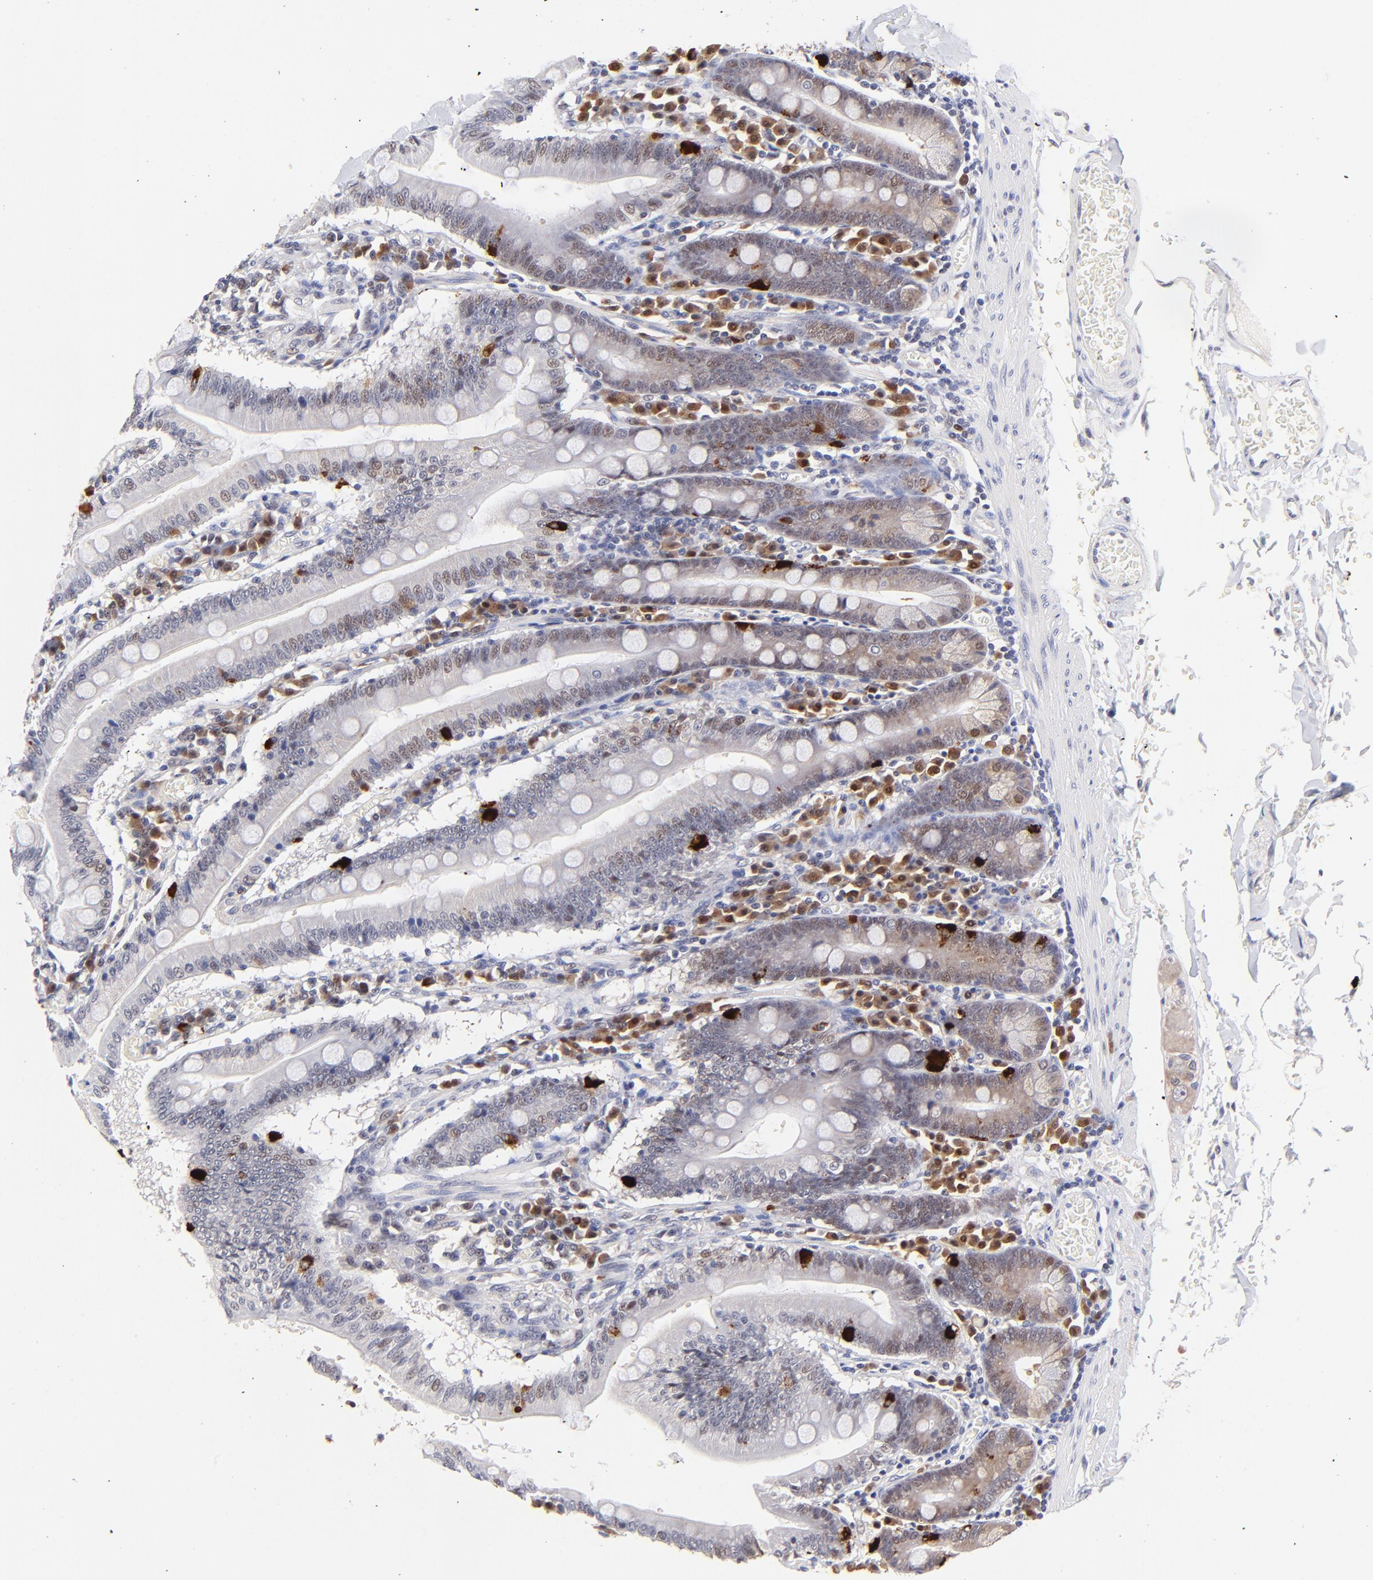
{"staining": {"intensity": "weak", "quantity": "<25%", "location": "nuclear"}, "tissue": "small intestine", "cell_type": "Glandular cells", "image_type": "normal", "snomed": [{"axis": "morphology", "description": "Normal tissue, NOS"}, {"axis": "topography", "description": "Small intestine"}], "caption": "Glandular cells are negative for brown protein staining in unremarkable small intestine. Nuclei are stained in blue.", "gene": "ZNF155", "patient": {"sex": "male", "age": 71}}